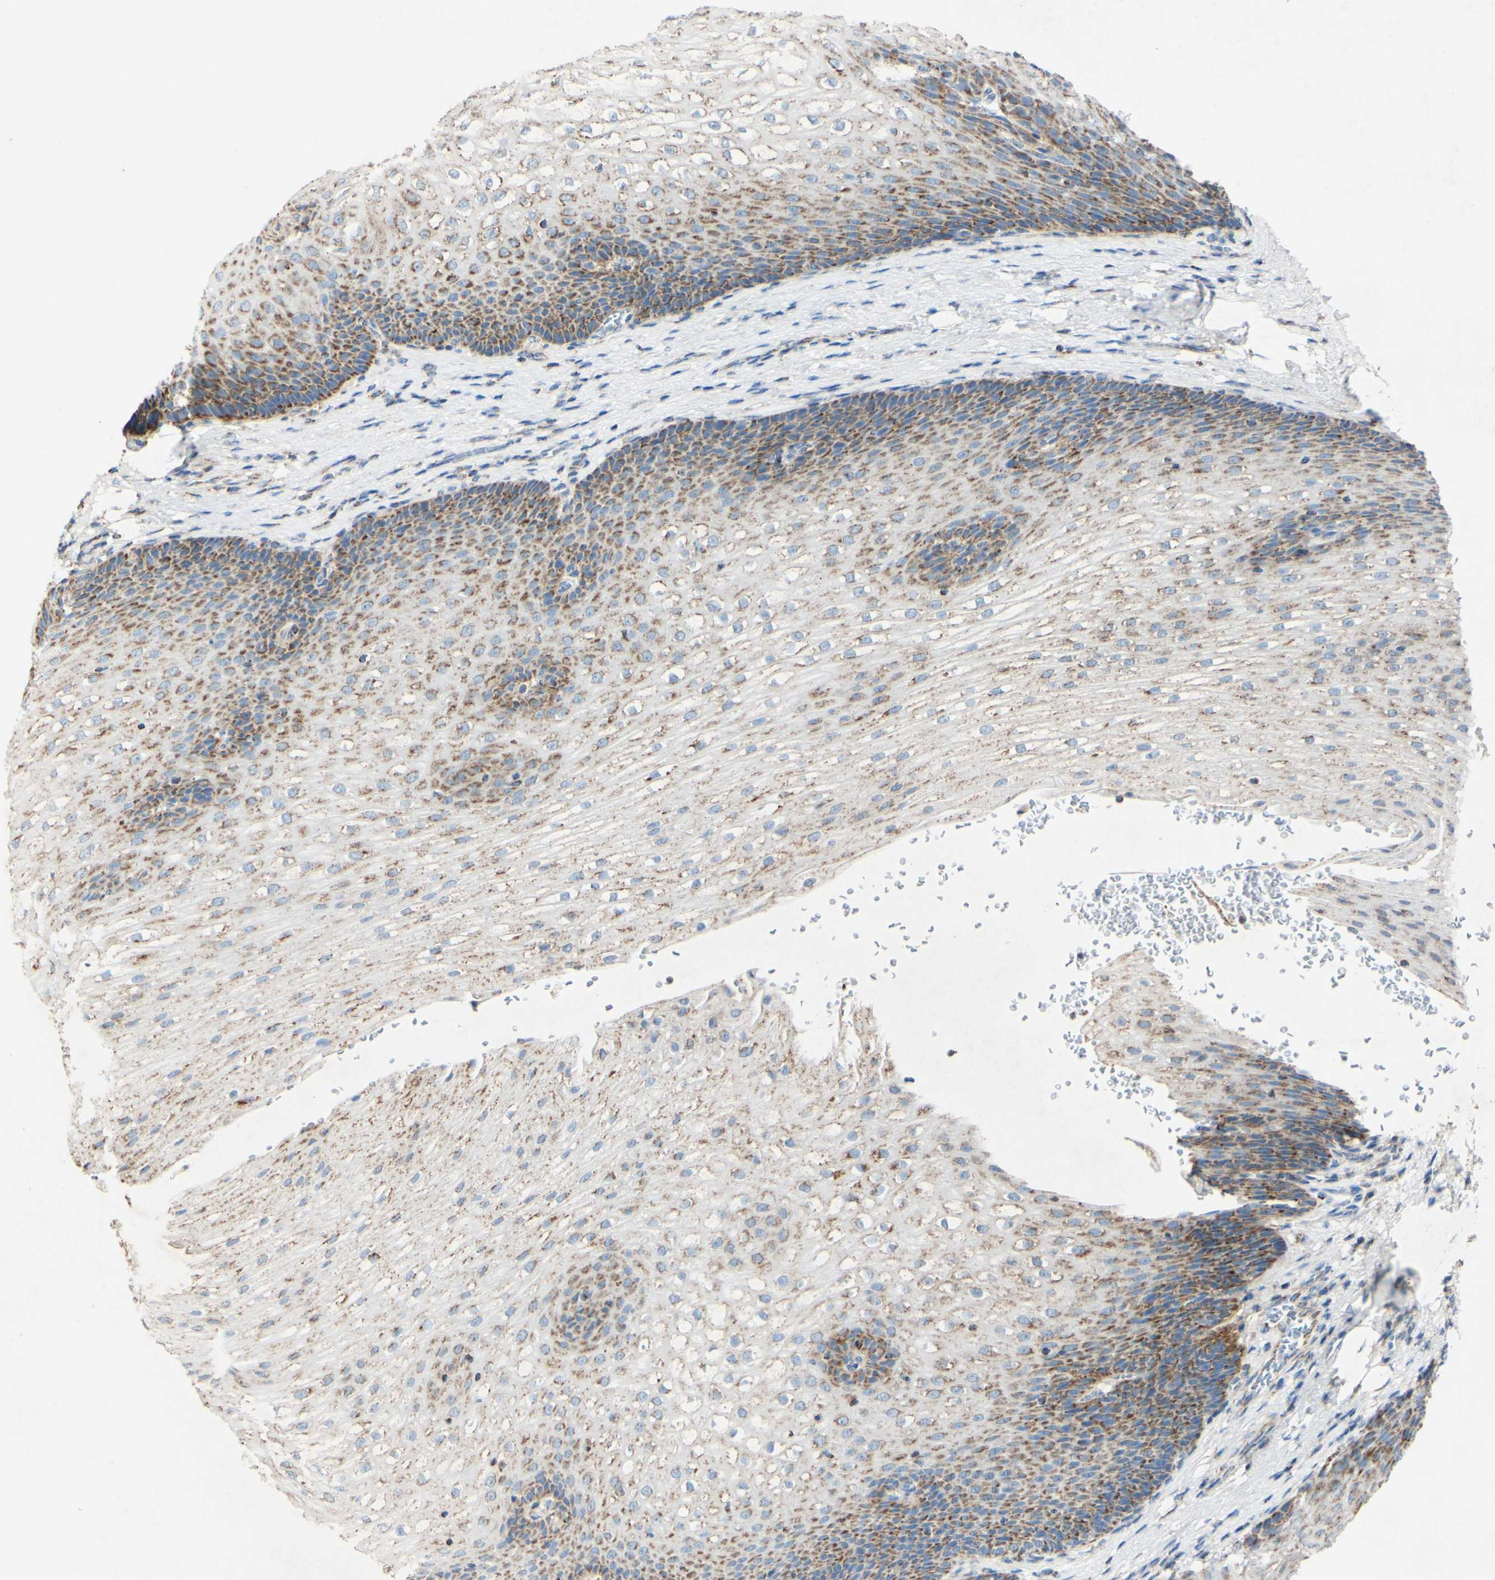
{"staining": {"intensity": "strong", "quantity": "25%-75%", "location": "cytoplasmic/membranous"}, "tissue": "esophagus", "cell_type": "Squamous epithelial cells", "image_type": "normal", "snomed": [{"axis": "morphology", "description": "Normal tissue, NOS"}, {"axis": "topography", "description": "Esophagus"}], "caption": "Squamous epithelial cells reveal high levels of strong cytoplasmic/membranous positivity in about 25%-75% of cells in benign esophagus.", "gene": "OXCT1", "patient": {"sex": "male", "age": 48}}